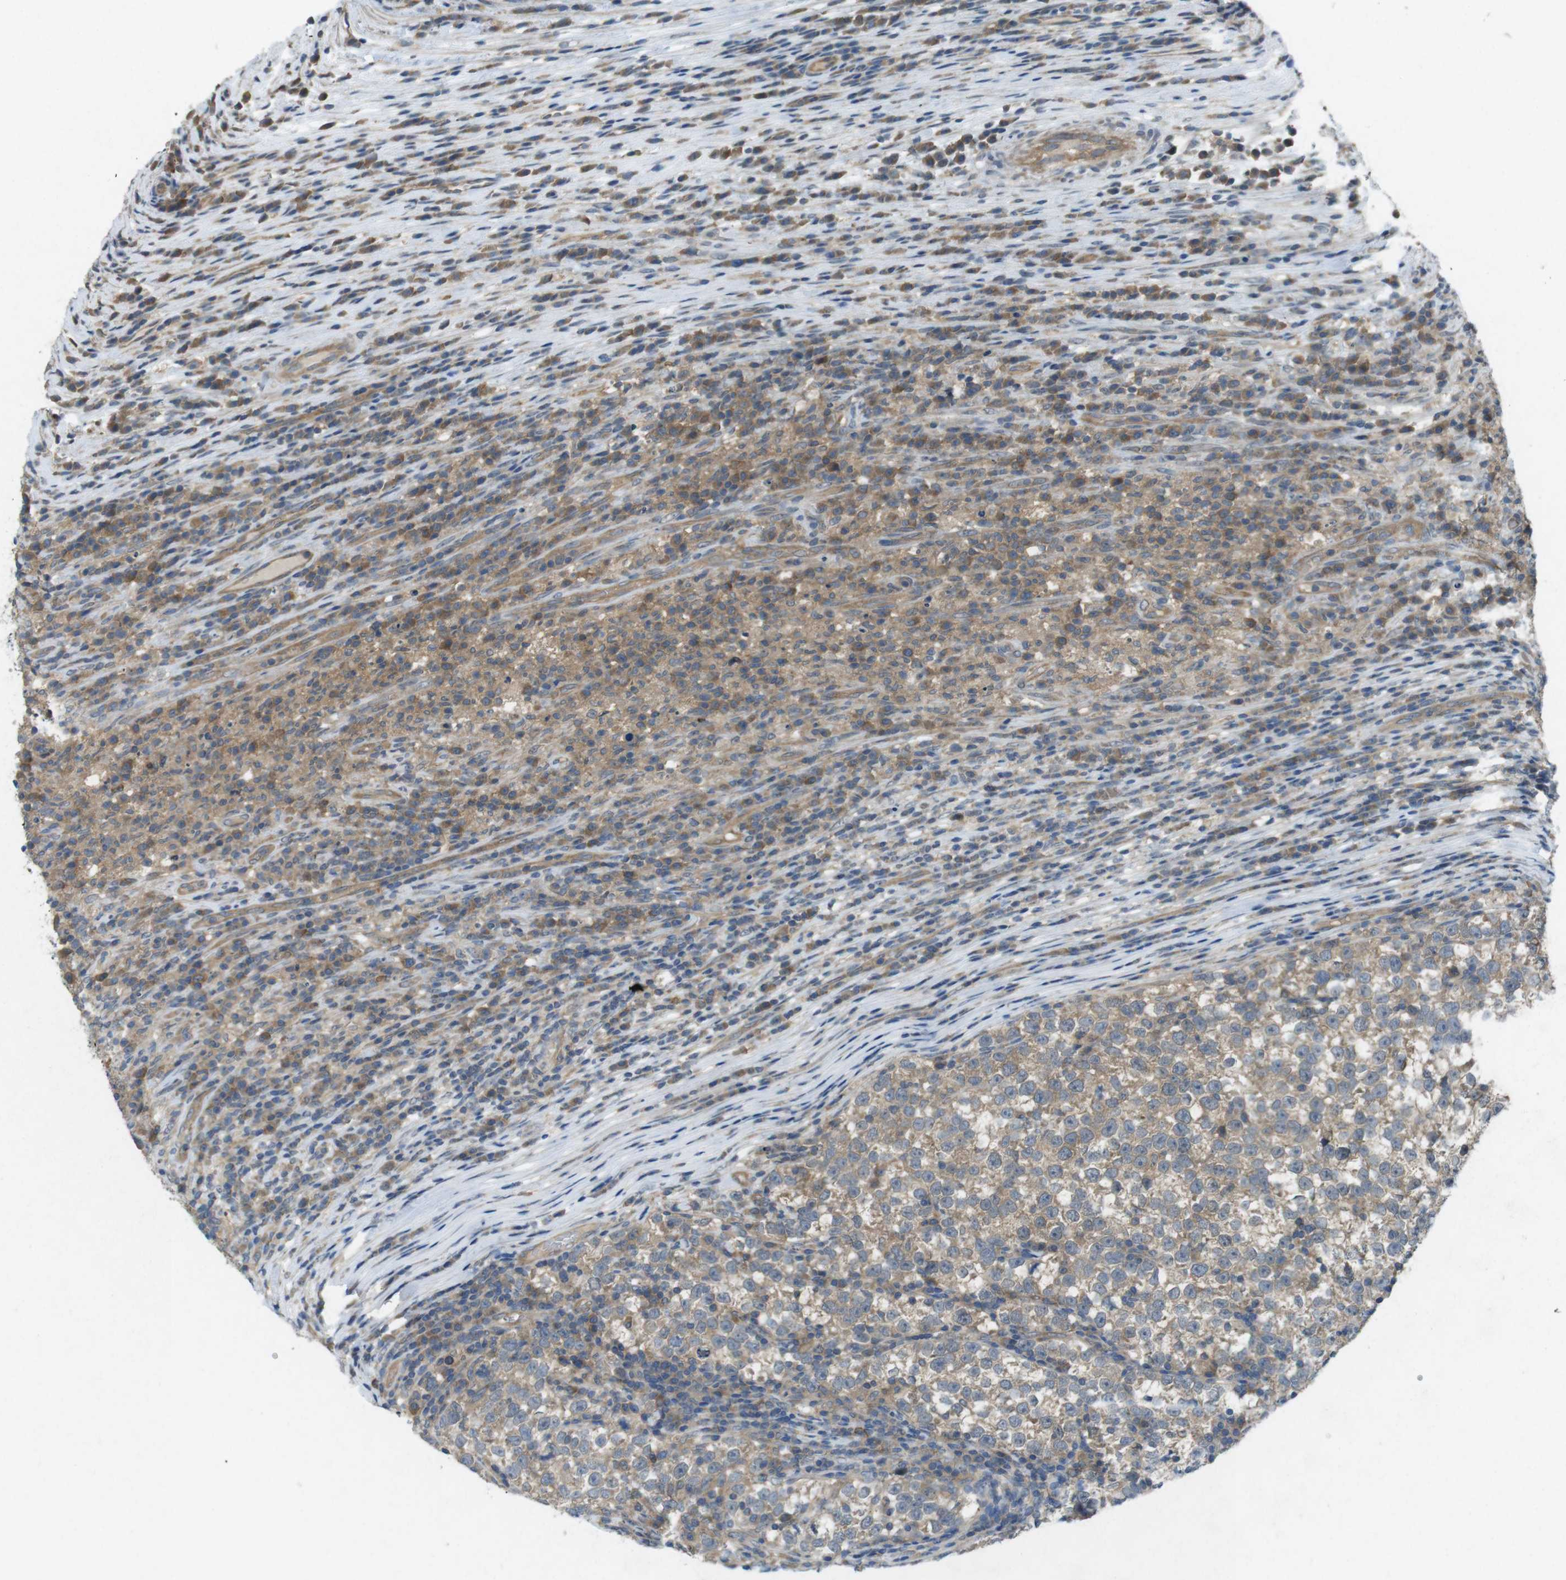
{"staining": {"intensity": "moderate", "quantity": "25%-75%", "location": "cytoplasmic/membranous"}, "tissue": "testis cancer", "cell_type": "Tumor cells", "image_type": "cancer", "snomed": [{"axis": "morphology", "description": "Normal tissue, NOS"}, {"axis": "morphology", "description": "Seminoma, NOS"}, {"axis": "topography", "description": "Testis"}], "caption": "Tumor cells demonstrate medium levels of moderate cytoplasmic/membranous expression in about 25%-75% of cells in seminoma (testis).", "gene": "SUGT1", "patient": {"sex": "male", "age": 43}}